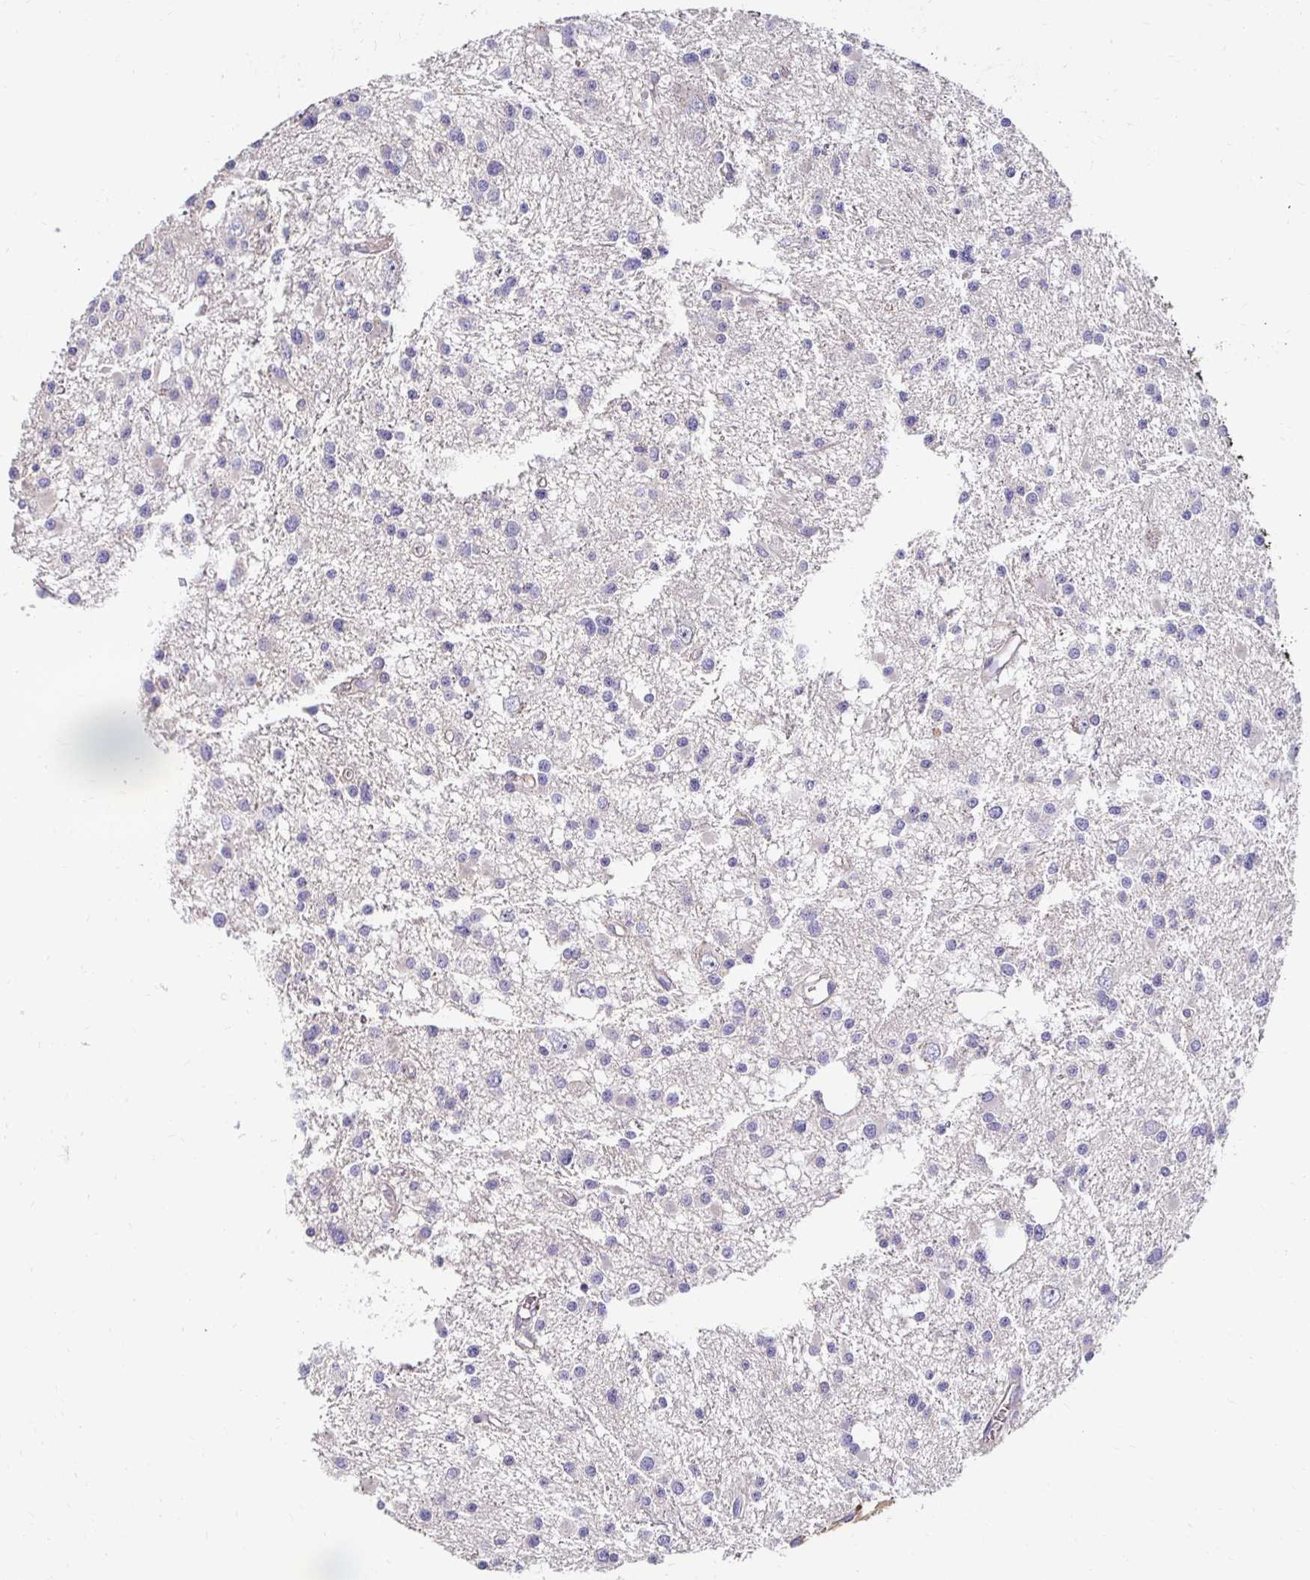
{"staining": {"intensity": "negative", "quantity": "none", "location": "none"}, "tissue": "glioma", "cell_type": "Tumor cells", "image_type": "cancer", "snomed": [{"axis": "morphology", "description": "Glioma, malignant, High grade"}, {"axis": "topography", "description": "Brain"}], "caption": "This photomicrograph is of glioma stained with IHC to label a protein in brown with the nuclei are counter-stained blue. There is no expression in tumor cells.", "gene": "AKAP6", "patient": {"sex": "male", "age": 54}}